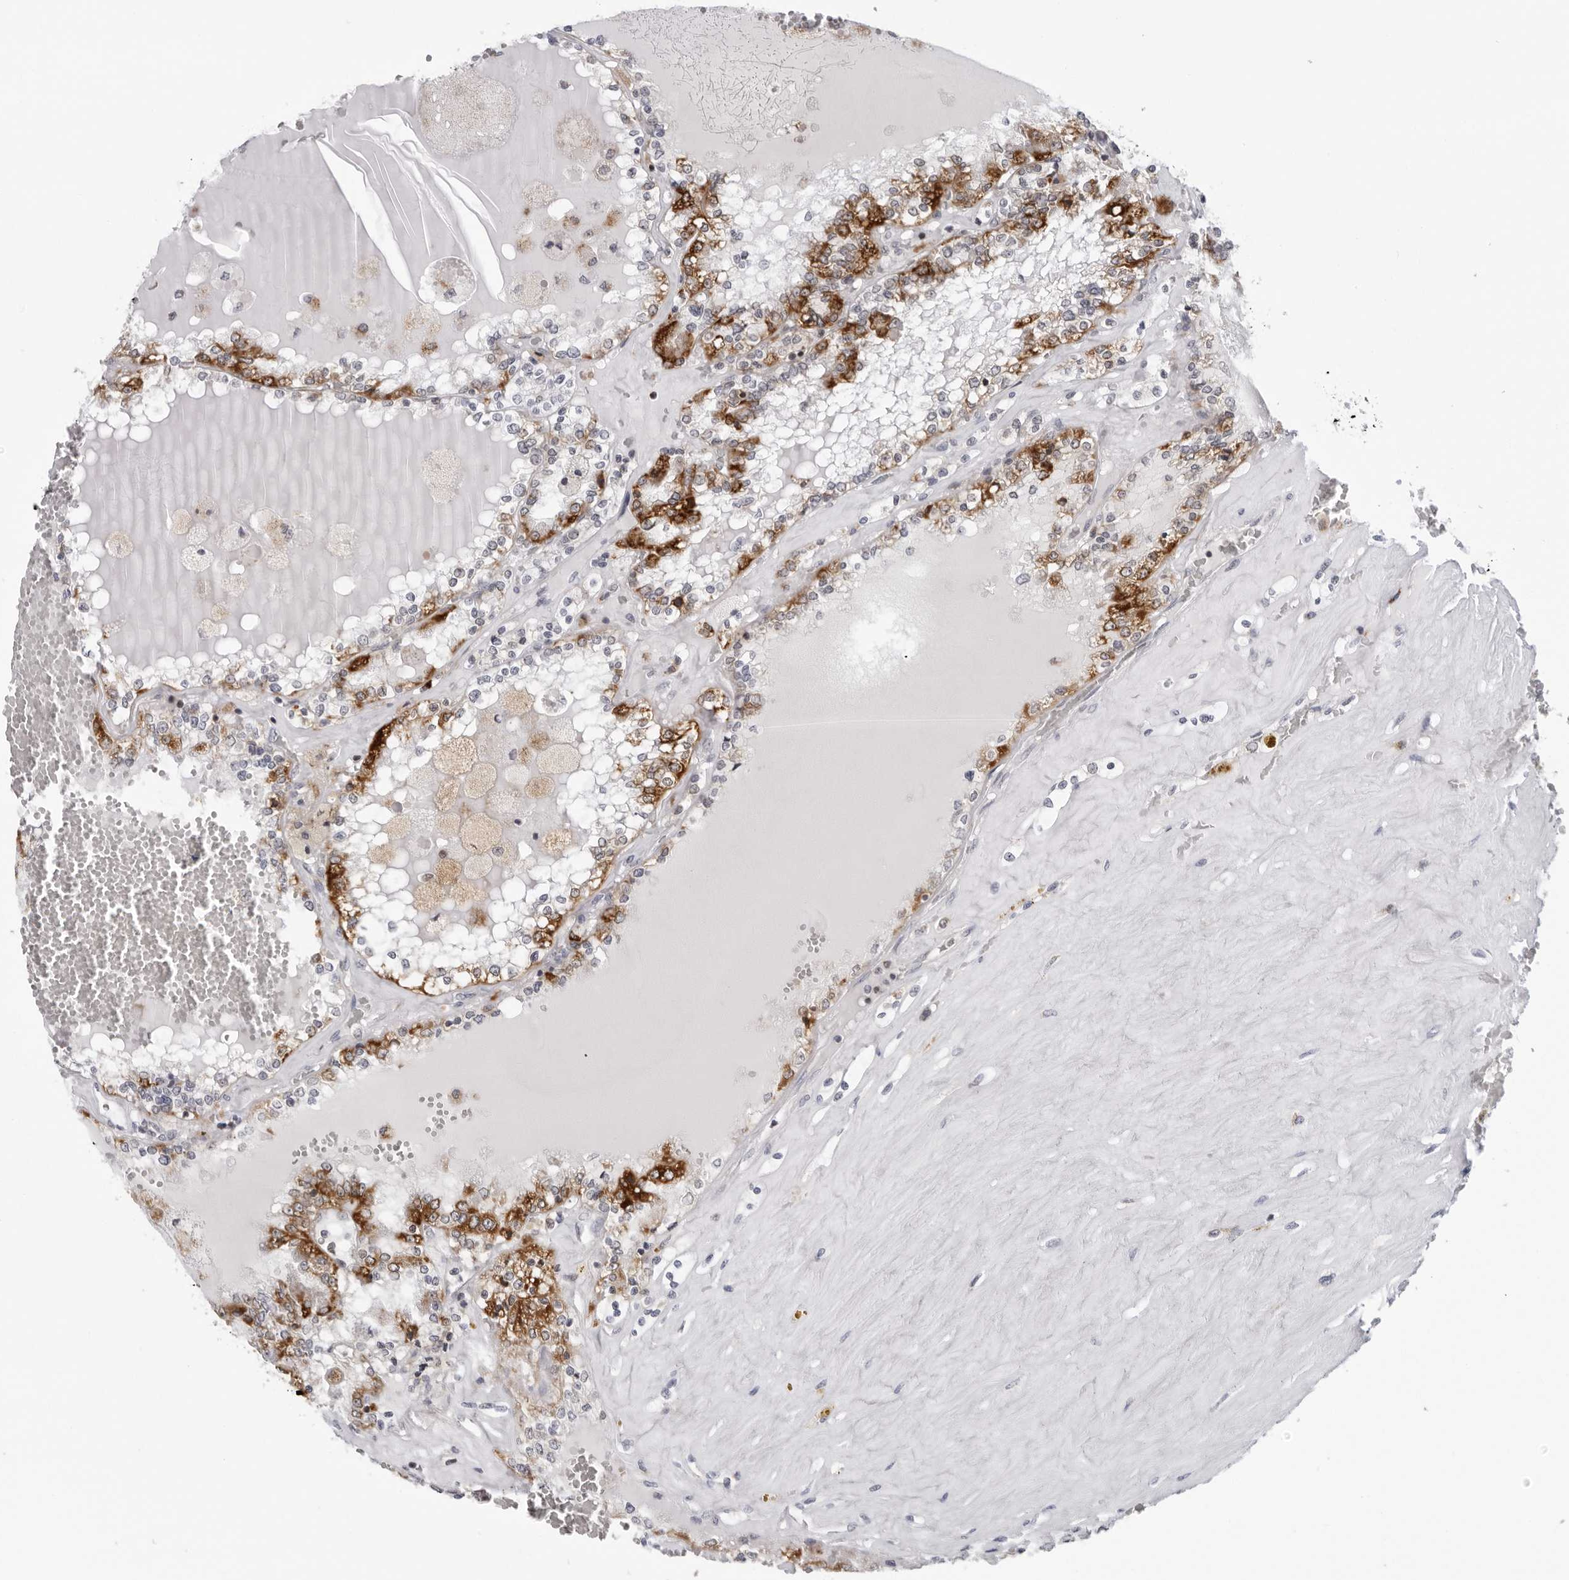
{"staining": {"intensity": "strong", "quantity": "25%-75%", "location": "cytoplasmic/membranous"}, "tissue": "renal cancer", "cell_type": "Tumor cells", "image_type": "cancer", "snomed": [{"axis": "morphology", "description": "Adenocarcinoma, NOS"}, {"axis": "topography", "description": "Kidney"}], "caption": "Strong cytoplasmic/membranous protein expression is appreciated in about 25%-75% of tumor cells in adenocarcinoma (renal). The staining was performed using DAB (3,3'-diaminobenzidine) to visualize the protein expression in brown, while the nuclei were stained in blue with hematoxylin (Magnification: 20x).", "gene": "CPT2", "patient": {"sex": "female", "age": 56}}